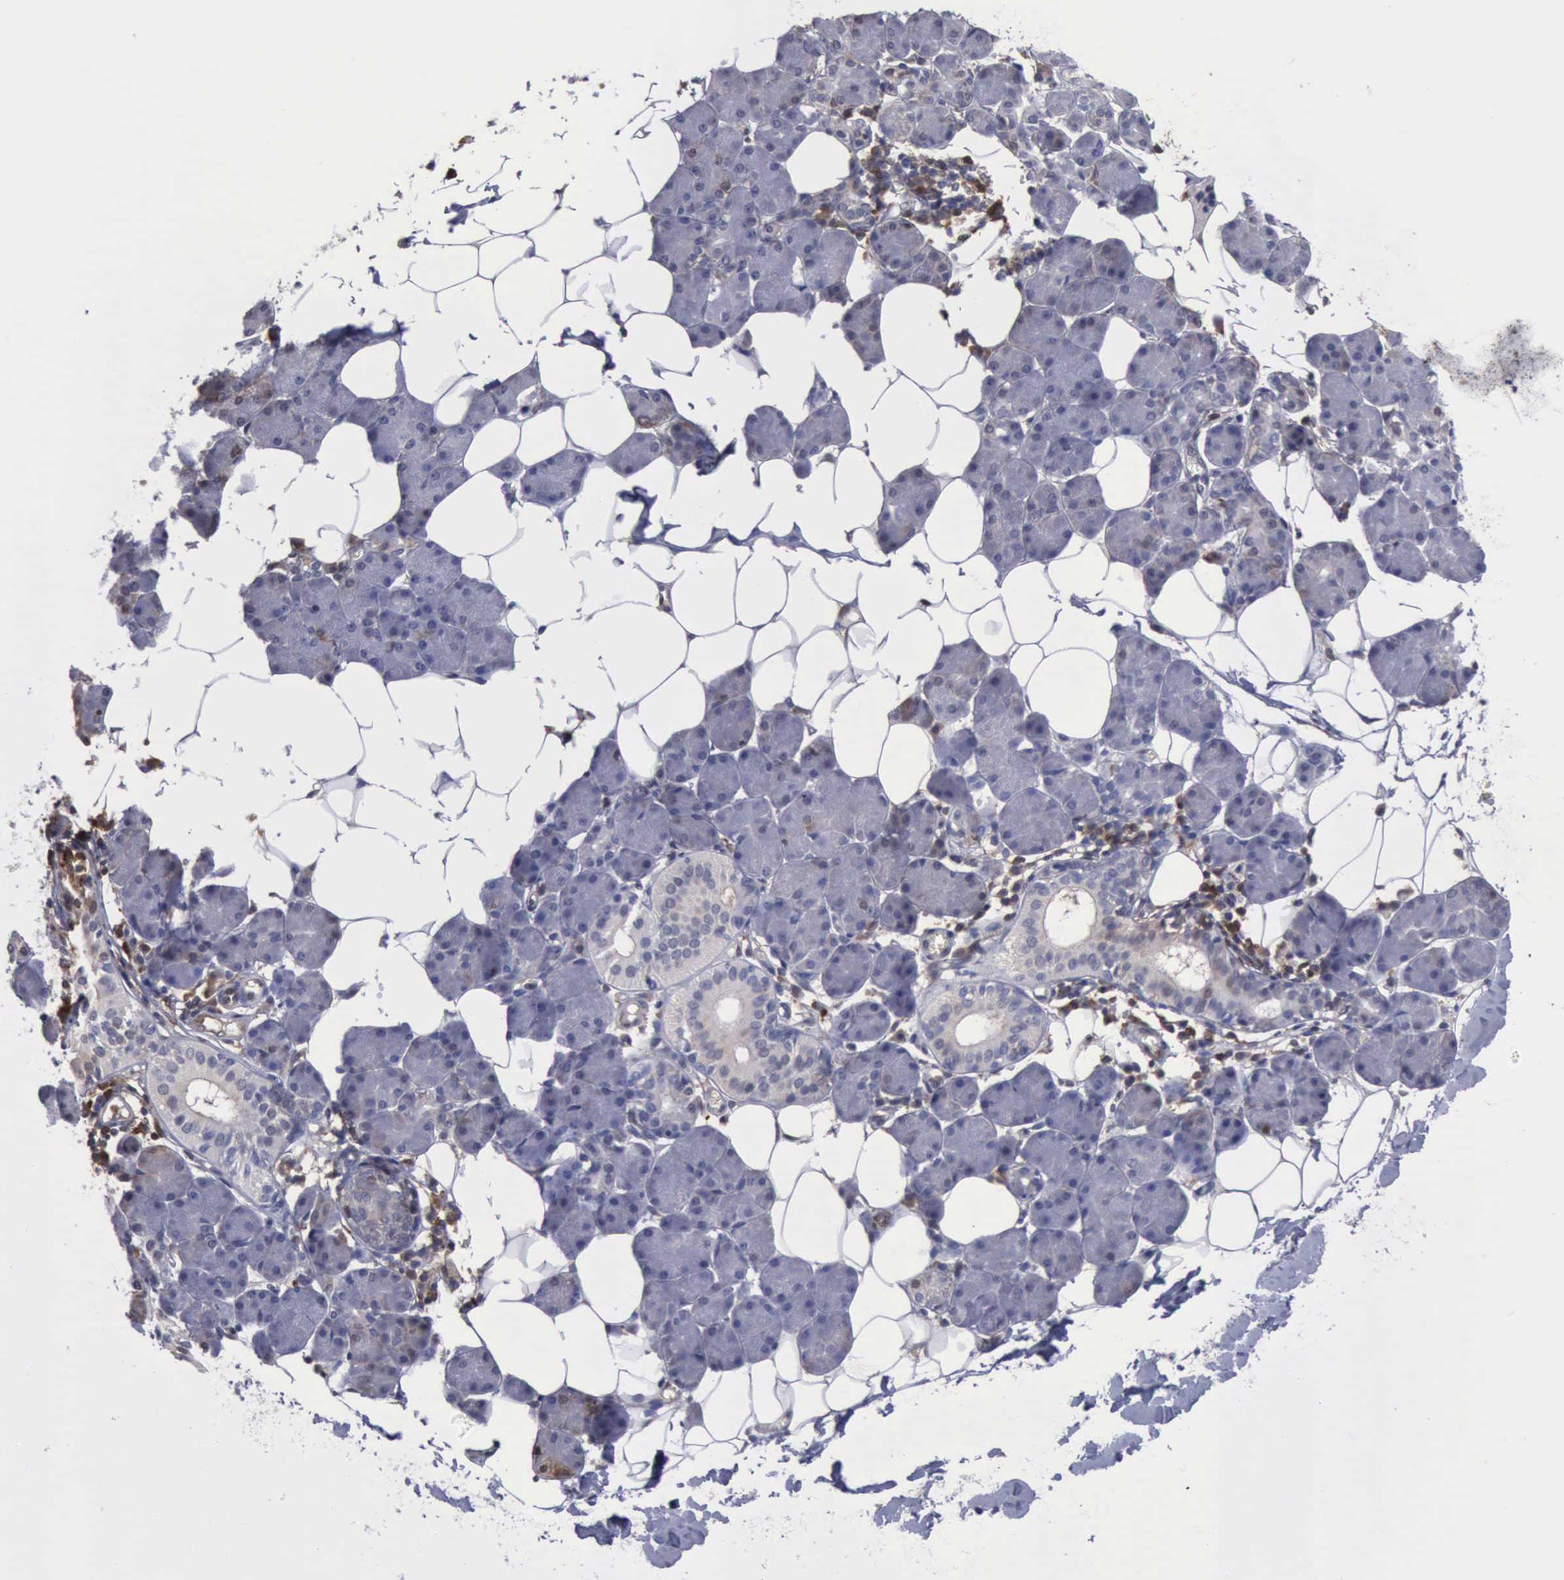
{"staining": {"intensity": "weak", "quantity": "<25%", "location": "cytoplasmic/membranous"}, "tissue": "salivary gland", "cell_type": "Glandular cells", "image_type": "normal", "snomed": [{"axis": "morphology", "description": "Normal tissue, NOS"}, {"axis": "morphology", "description": "Adenoma, NOS"}, {"axis": "topography", "description": "Salivary gland"}], "caption": "Immunohistochemistry image of benign salivary gland: human salivary gland stained with DAB (3,3'-diaminobenzidine) exhibits no significant protein staining in glandular cells. (DAB (3,3'-diaminobenzidine) IHC, high magnification).", "gene": "STAT1", "patient": {"sex": "female", "age": 32}}